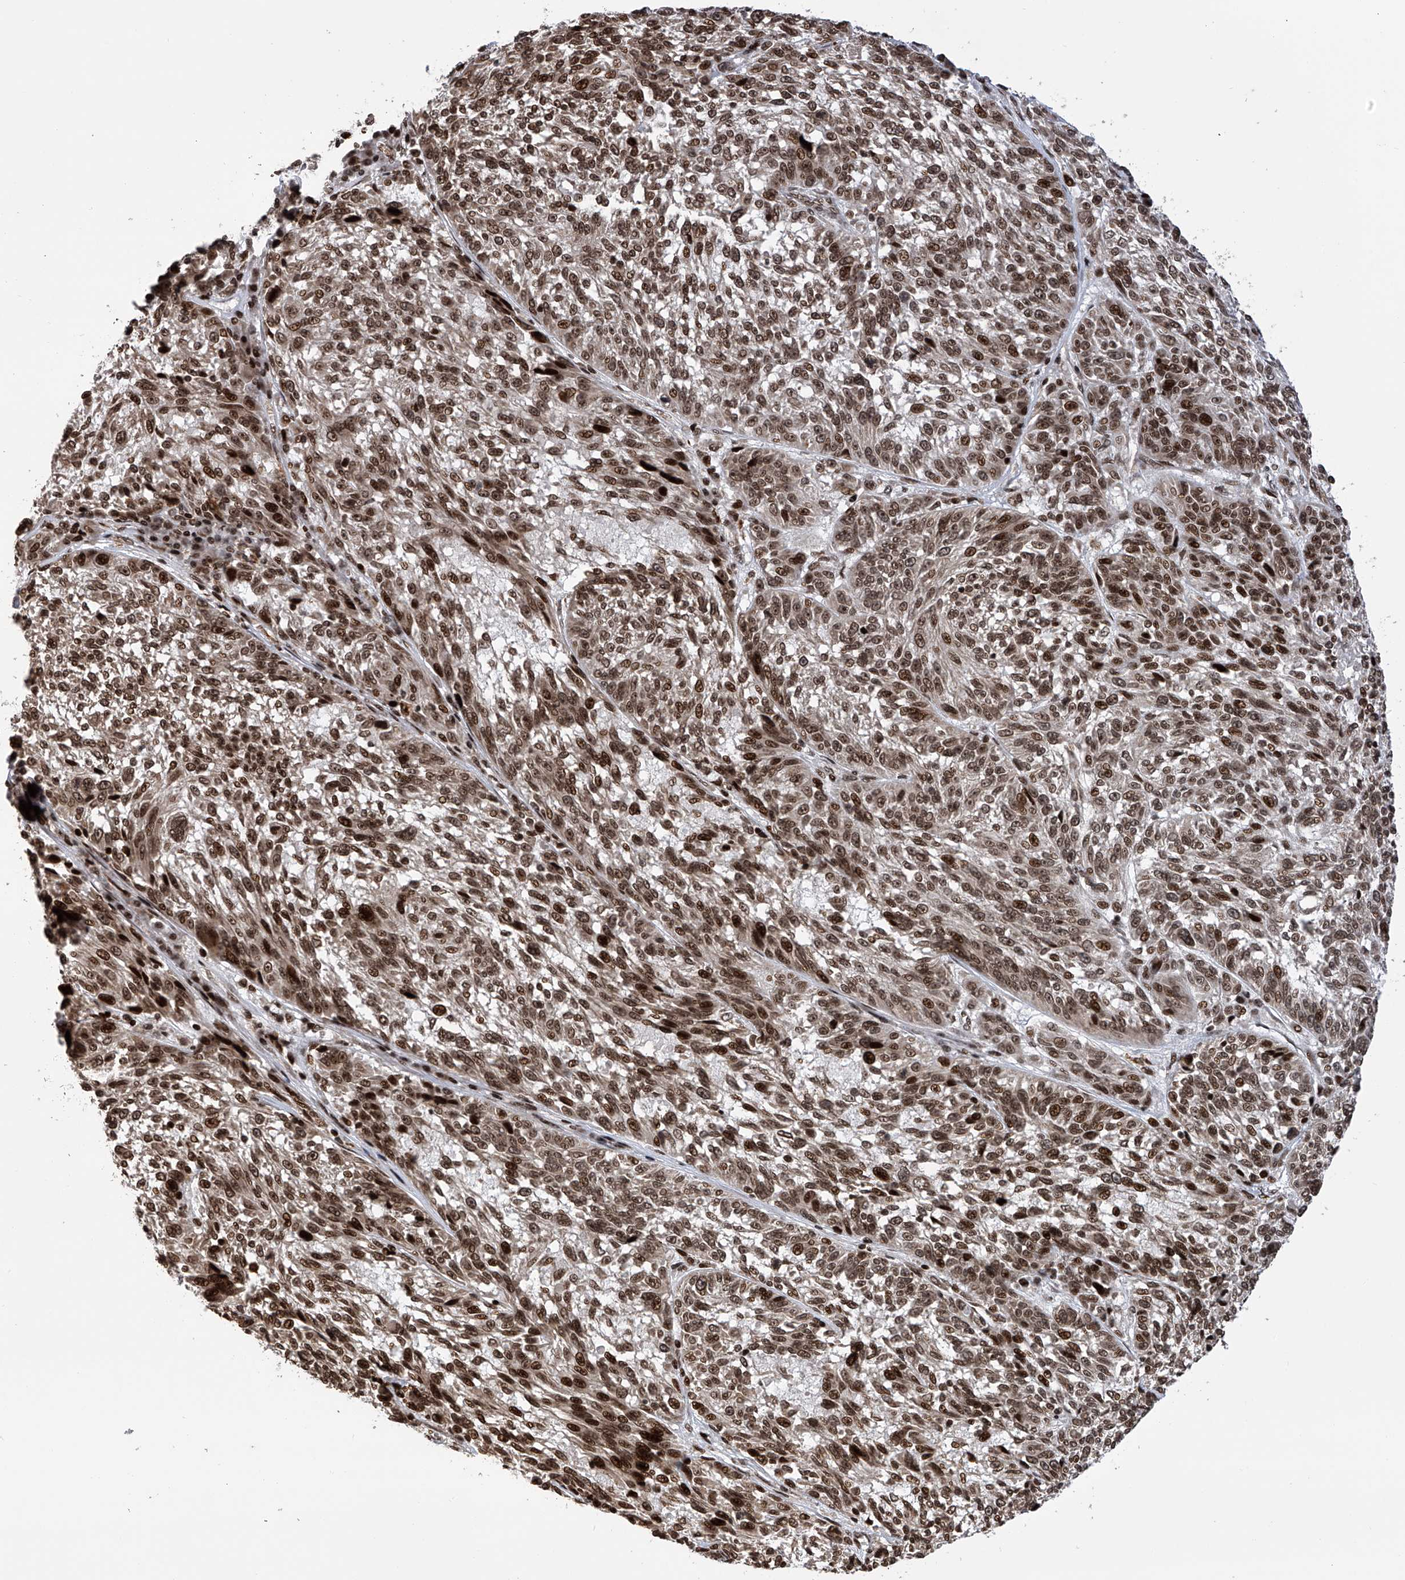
{"staining": {"intensity": "strong", "quantity": ">75%", "location": "nuclear"}, "tissue": "melanoma", "cell_type": "Tumor cells", "image_type": "cancer", "snomed": [{"axis": "morphology", "description": "Malignant melanoma, NOS"}, {"axis": "topography", "description": "Skin"}], "caption": "Protein staining of melanoma tissue demonstrates strong nuclear positivity in about >75% of tumor cells. (DAB = brown stain, brightfield microscopy at high magnification).", "gene": "PAK1IP1", "patient": {"sex": "male", "age": 53}}